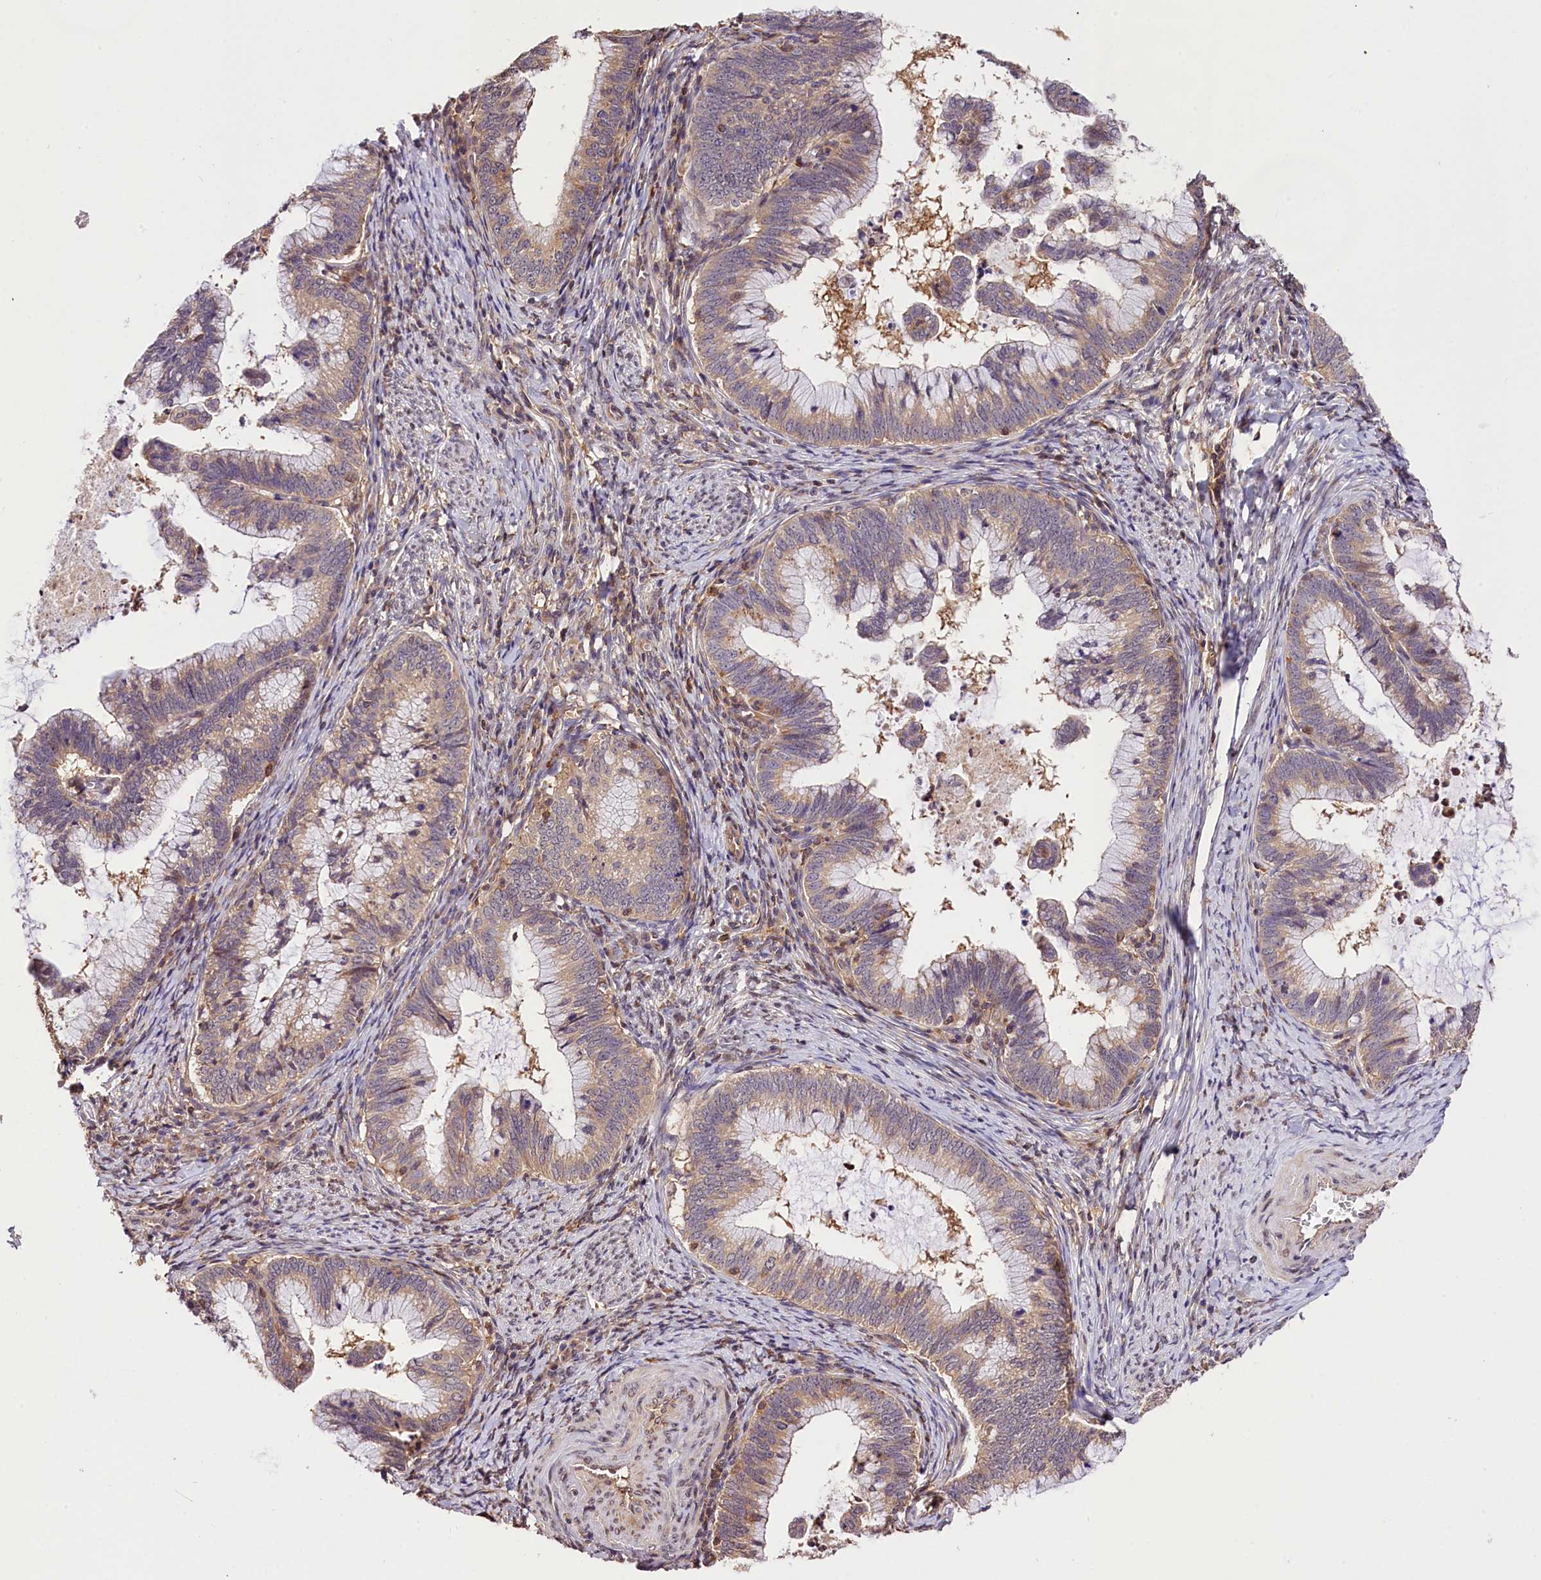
{"staining": {"intensity": "weak", "quantity": ">75%", "location": "nuclear"}, "tissue": "cervical cancer", "cell_type": "Tumor cells", "image_type": "cancer", "snomed": [{"axis": "morphology", "description": "Adenocarcinoma, NOS"}, {"axis": "topography", "description": "Cervix"}], "caption": "Cervical adenocarcinoma stained with immunohistochemistry (IHC) reveals weak nuclear staining in approximately >75% of tumor cells.", "gene": "CHORDC1", "patient": {"sex": "female", "age": 36}}